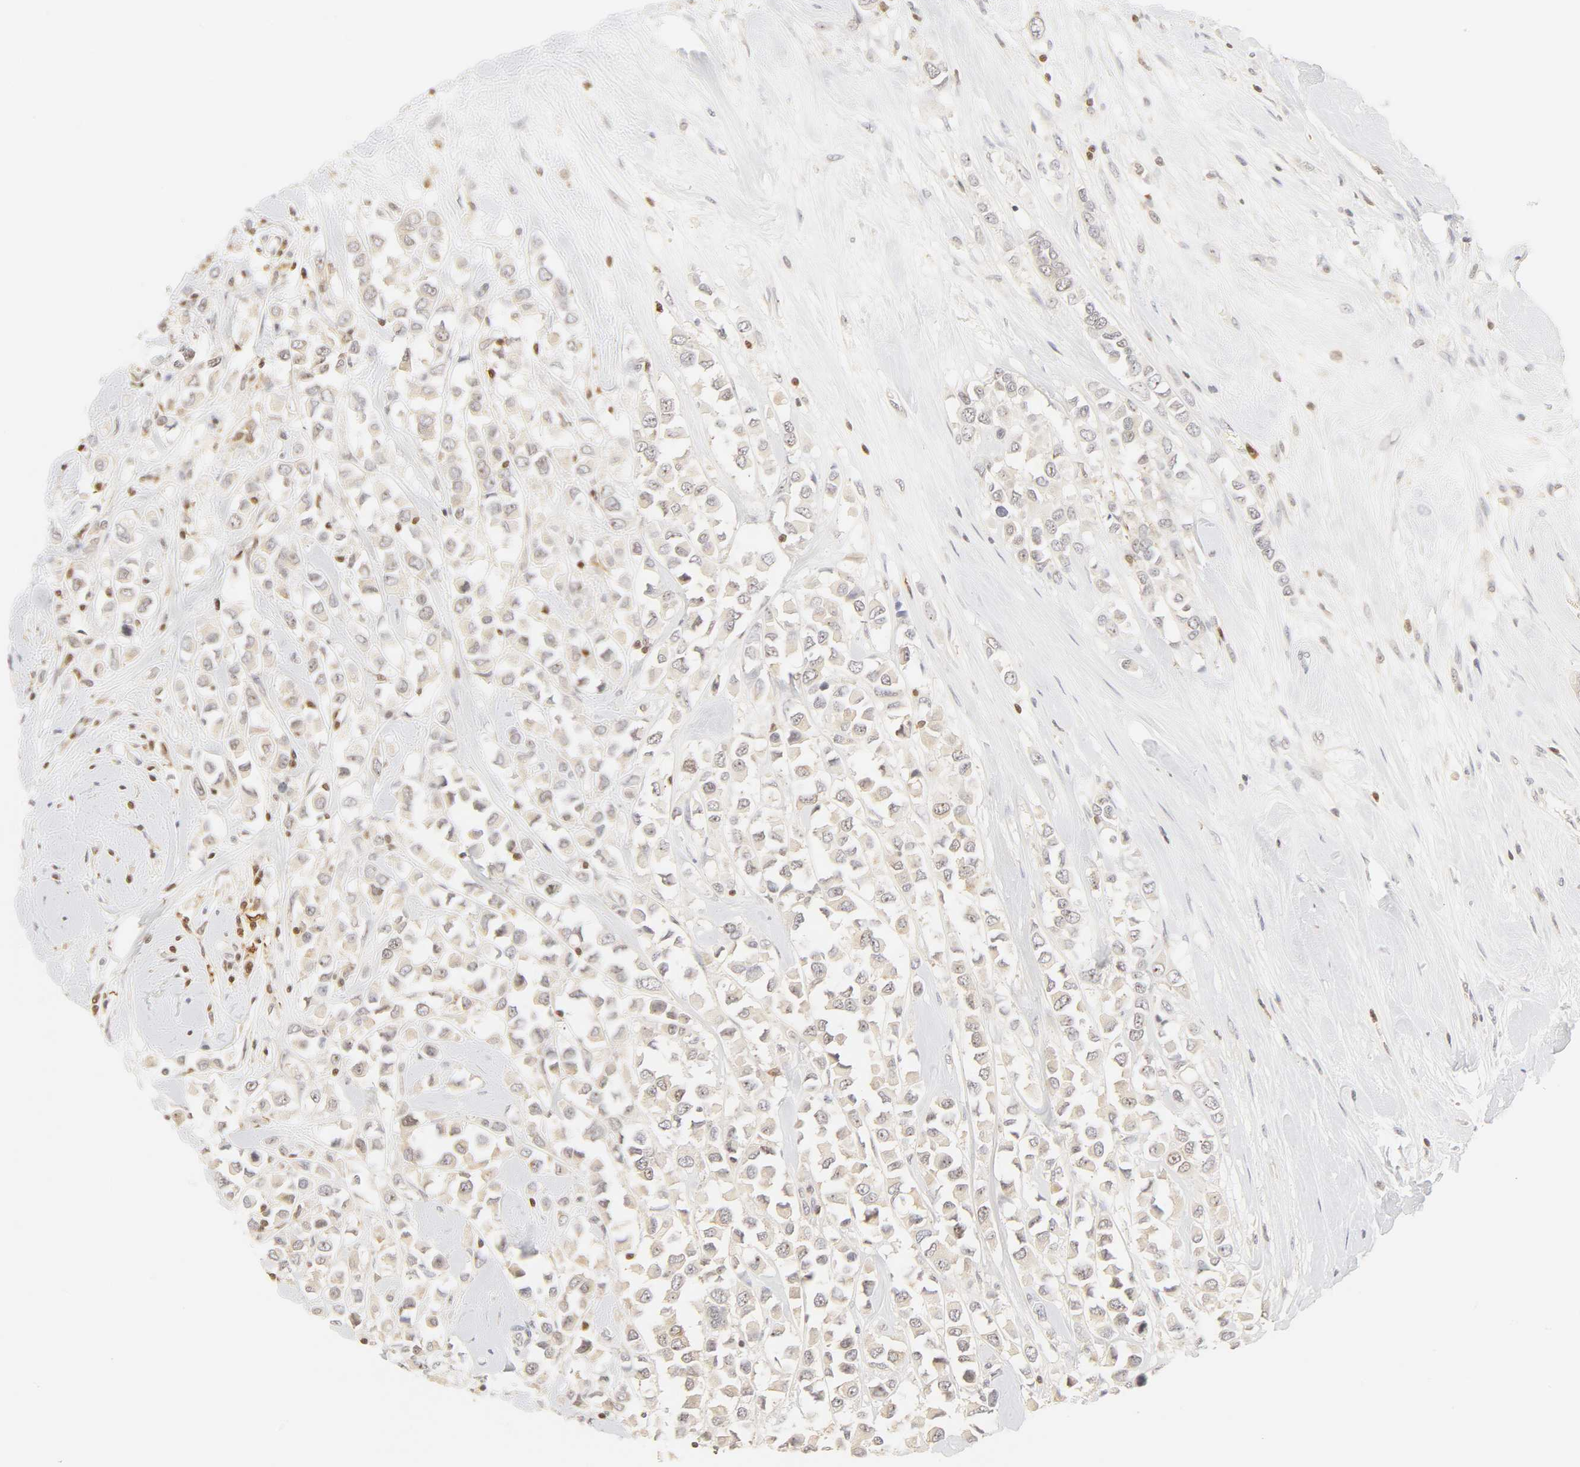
{"staining": {"intensity": "negative", "quantity": "none", "location": "none"}, "tissue": "breast cancer", "cell_type": "Tumor cells", "image_type": "cancer", "snomed": [{"axis": "morphology", "description": "Duct carcinoma"}, {"axis": "topography", "description": "Breast"}], "caption": "Immunohistochemical staining of breast cancer (infiltrating ductal carcinoma) exhibits no significant expression in tumor cells.", "gene": "KIF2A", "patient": {"sex": "female", "age": 61}}